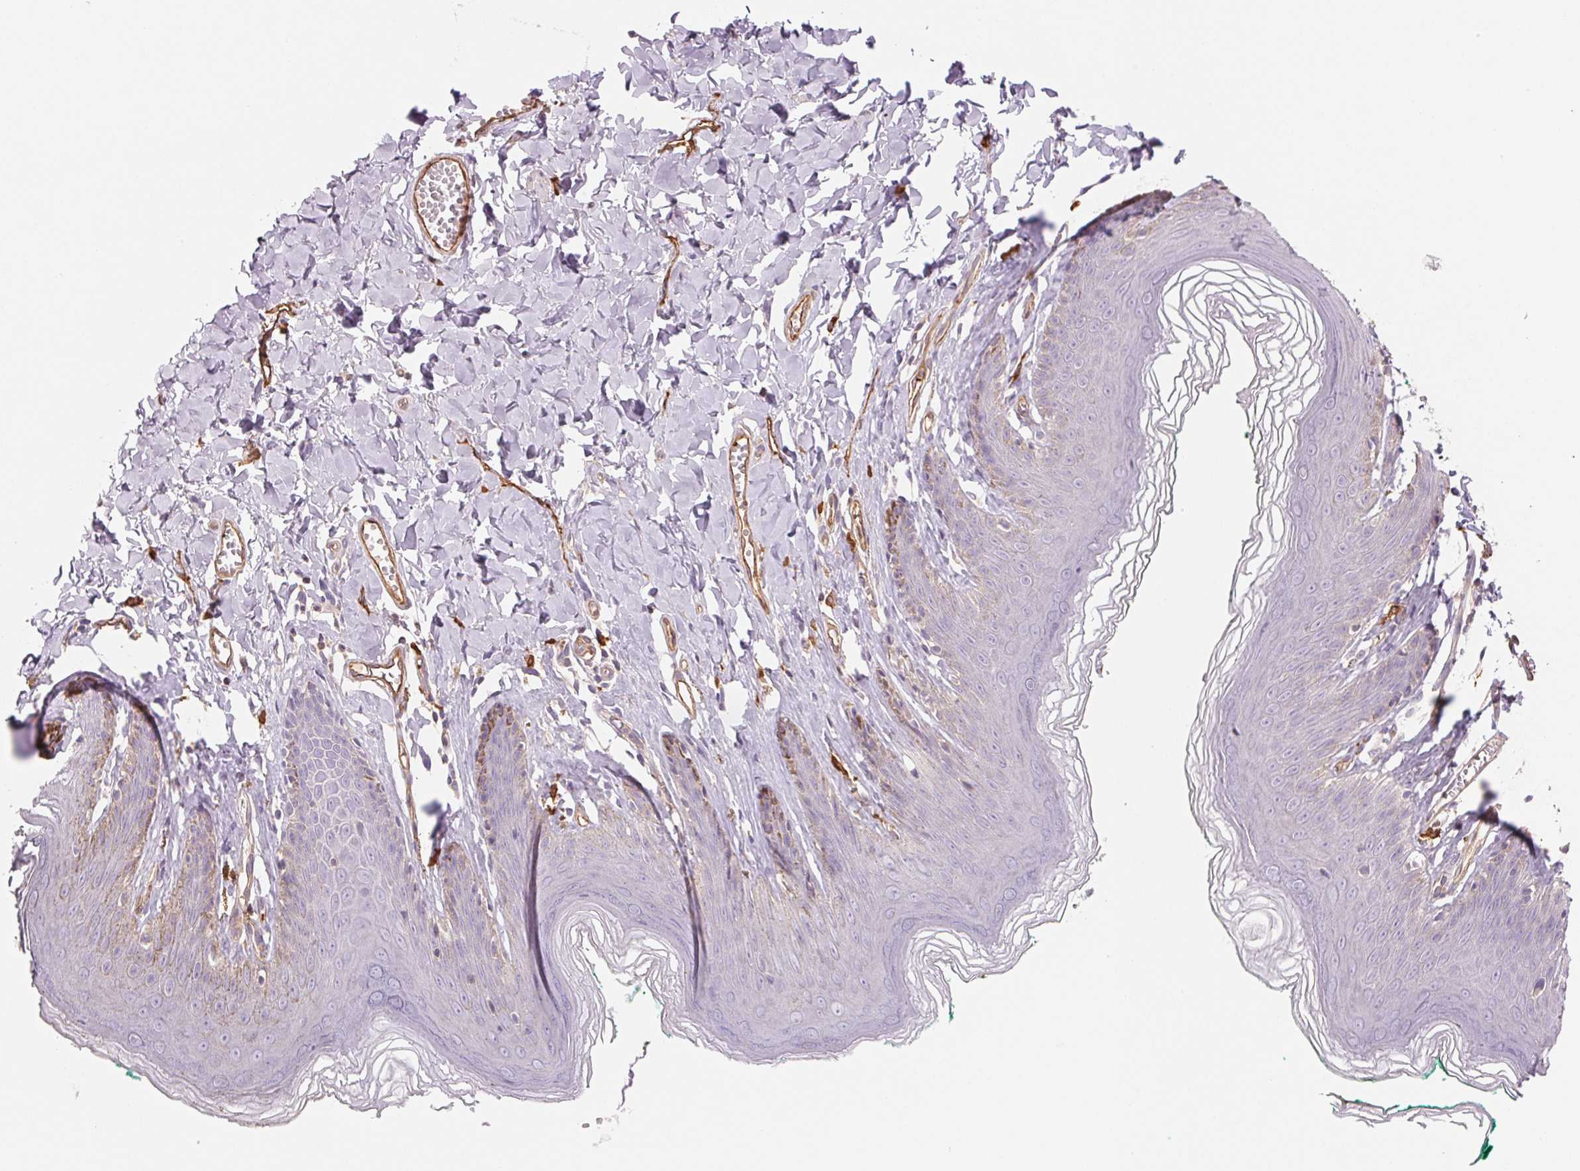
{"staining": {"intensity": "negative", "quantity": "none", "location": "none"}, "tissue": "skin", "cell_type": "Epidermal cells", "image_type": "normal", "snomed": [{"axis": "morphology", "description": "Normal tissue, NOS"}, {"axis": "topography", "description": "Vulva"}, {"axis": "topography", "description": "Peripheral nerve tissue"}], "caption": "This is a micrograph of immunohistochemistry (IHC) staining of unremarkable skin, which shows no expression in epidermal cells.", "gene": "ANKRD13B", "patient": {"sex": "female", "age": 66}}